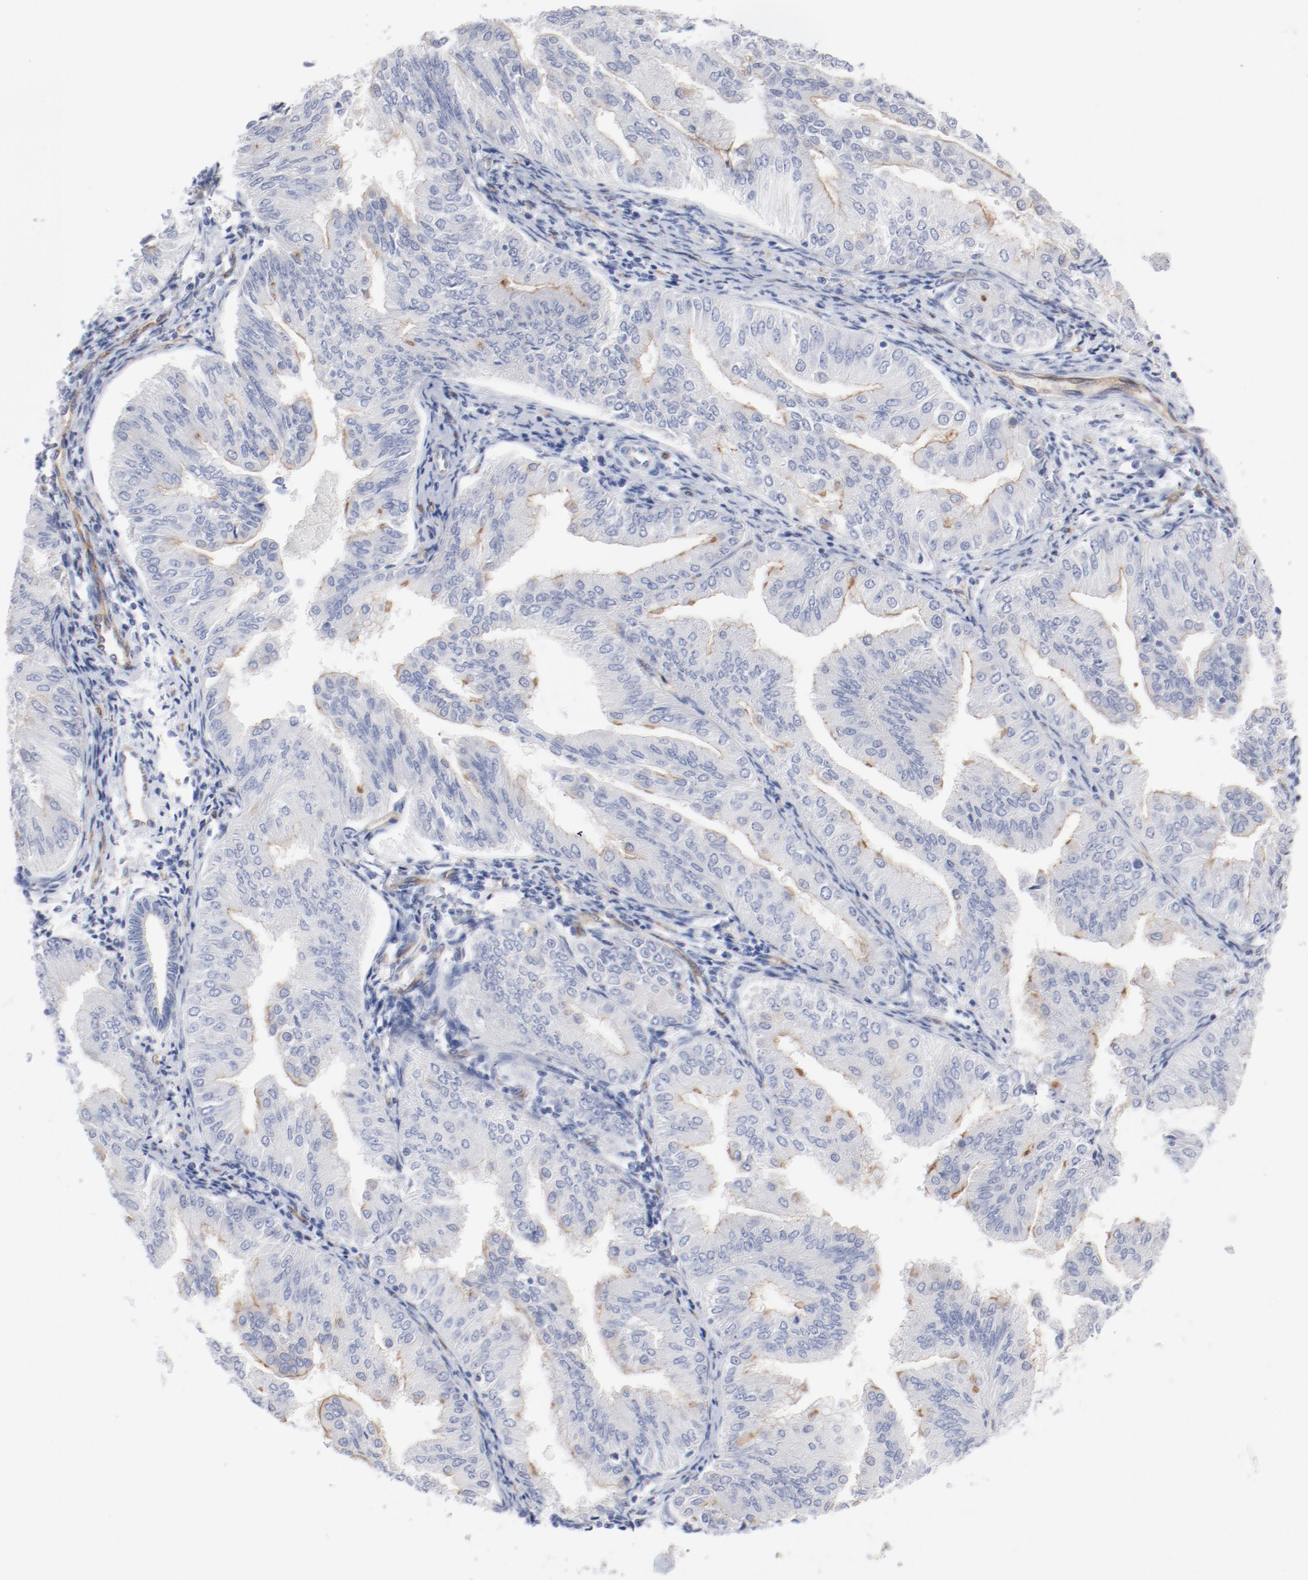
{"staining": {"intensity": "moderate", "quantity": "25%-75%", "location": "cytoplasmic/membranous"}, "tissue": "endometrial cancer", "cell_type": "Tumor cells", "image_type": "cancer", "snomed": [{"axis": "morphology", "description": "Adenocarcinoma, NOS"}, {"axis": "topography", "description": "Endometrium"}], "caption": "Human endometrial adenocarcinoma stained with a protein marker reveals moderate staining in tumor cells.", "gene": "SHANK3", "patient": {"sex": "female", "age": 53}}